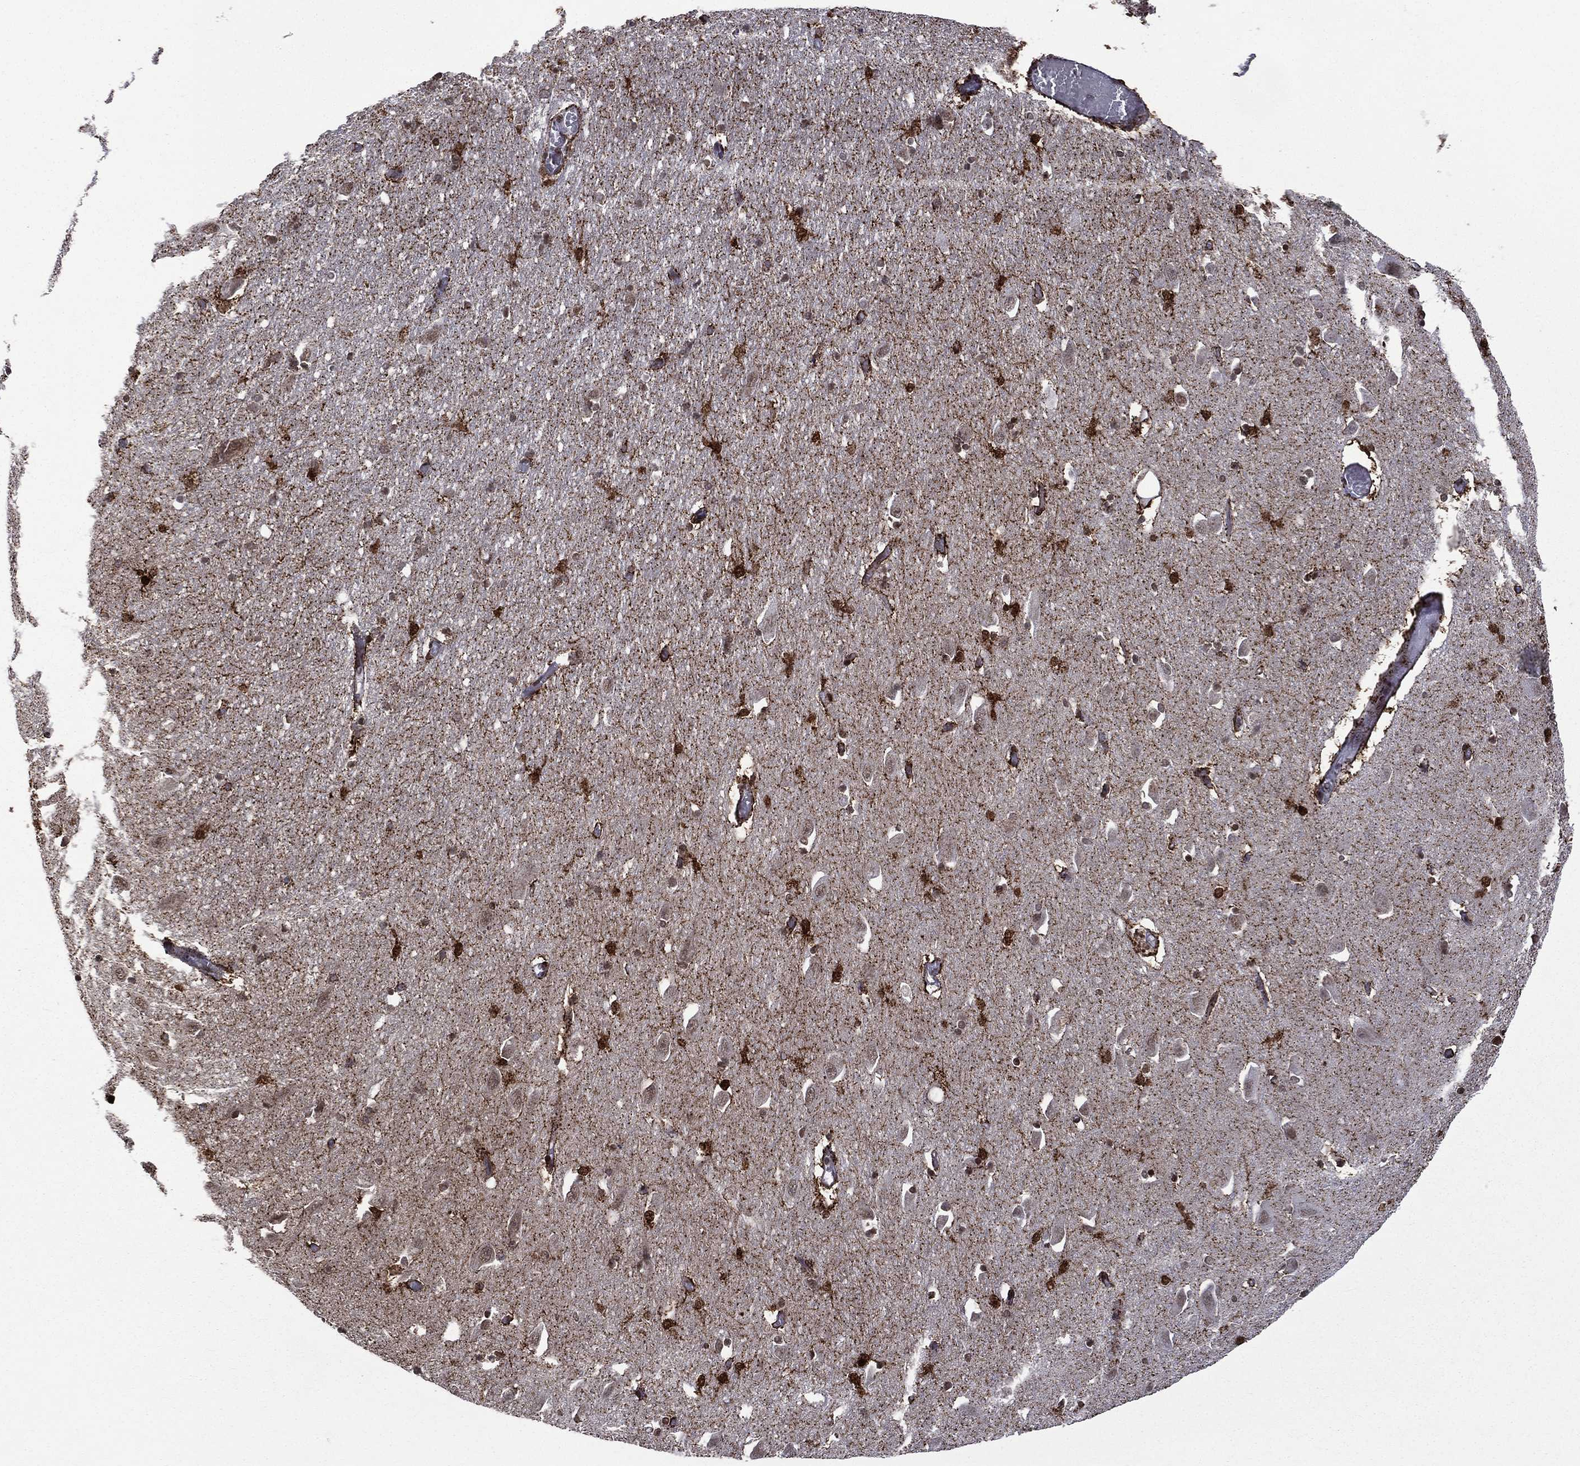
{"staining": {"intensity": "strong", "quantity": "25%-75%", "location": "cytoplasmic/membranous,nuclear"}, "tissue": "hippocampus", "cell_type": "Glial cells", "image_type": "normal", "snomed": [{"axis": "morphology", "description": "Normal tissue, NOS"}, {"axis": "topography", "description": "Lateral ventricle wall"}, {"axis": "topography", "description": "Hippocampus"}], "caption": "The image shows immunohistochemical staining of unremarkable hippocampus. There is strong cytoplasmic/membranous,nuclear staining is appreciated in approximately 25%-75% of glial cells.", "gene": "C5orf24", "patient": {"sex": "female", "age": 63}}